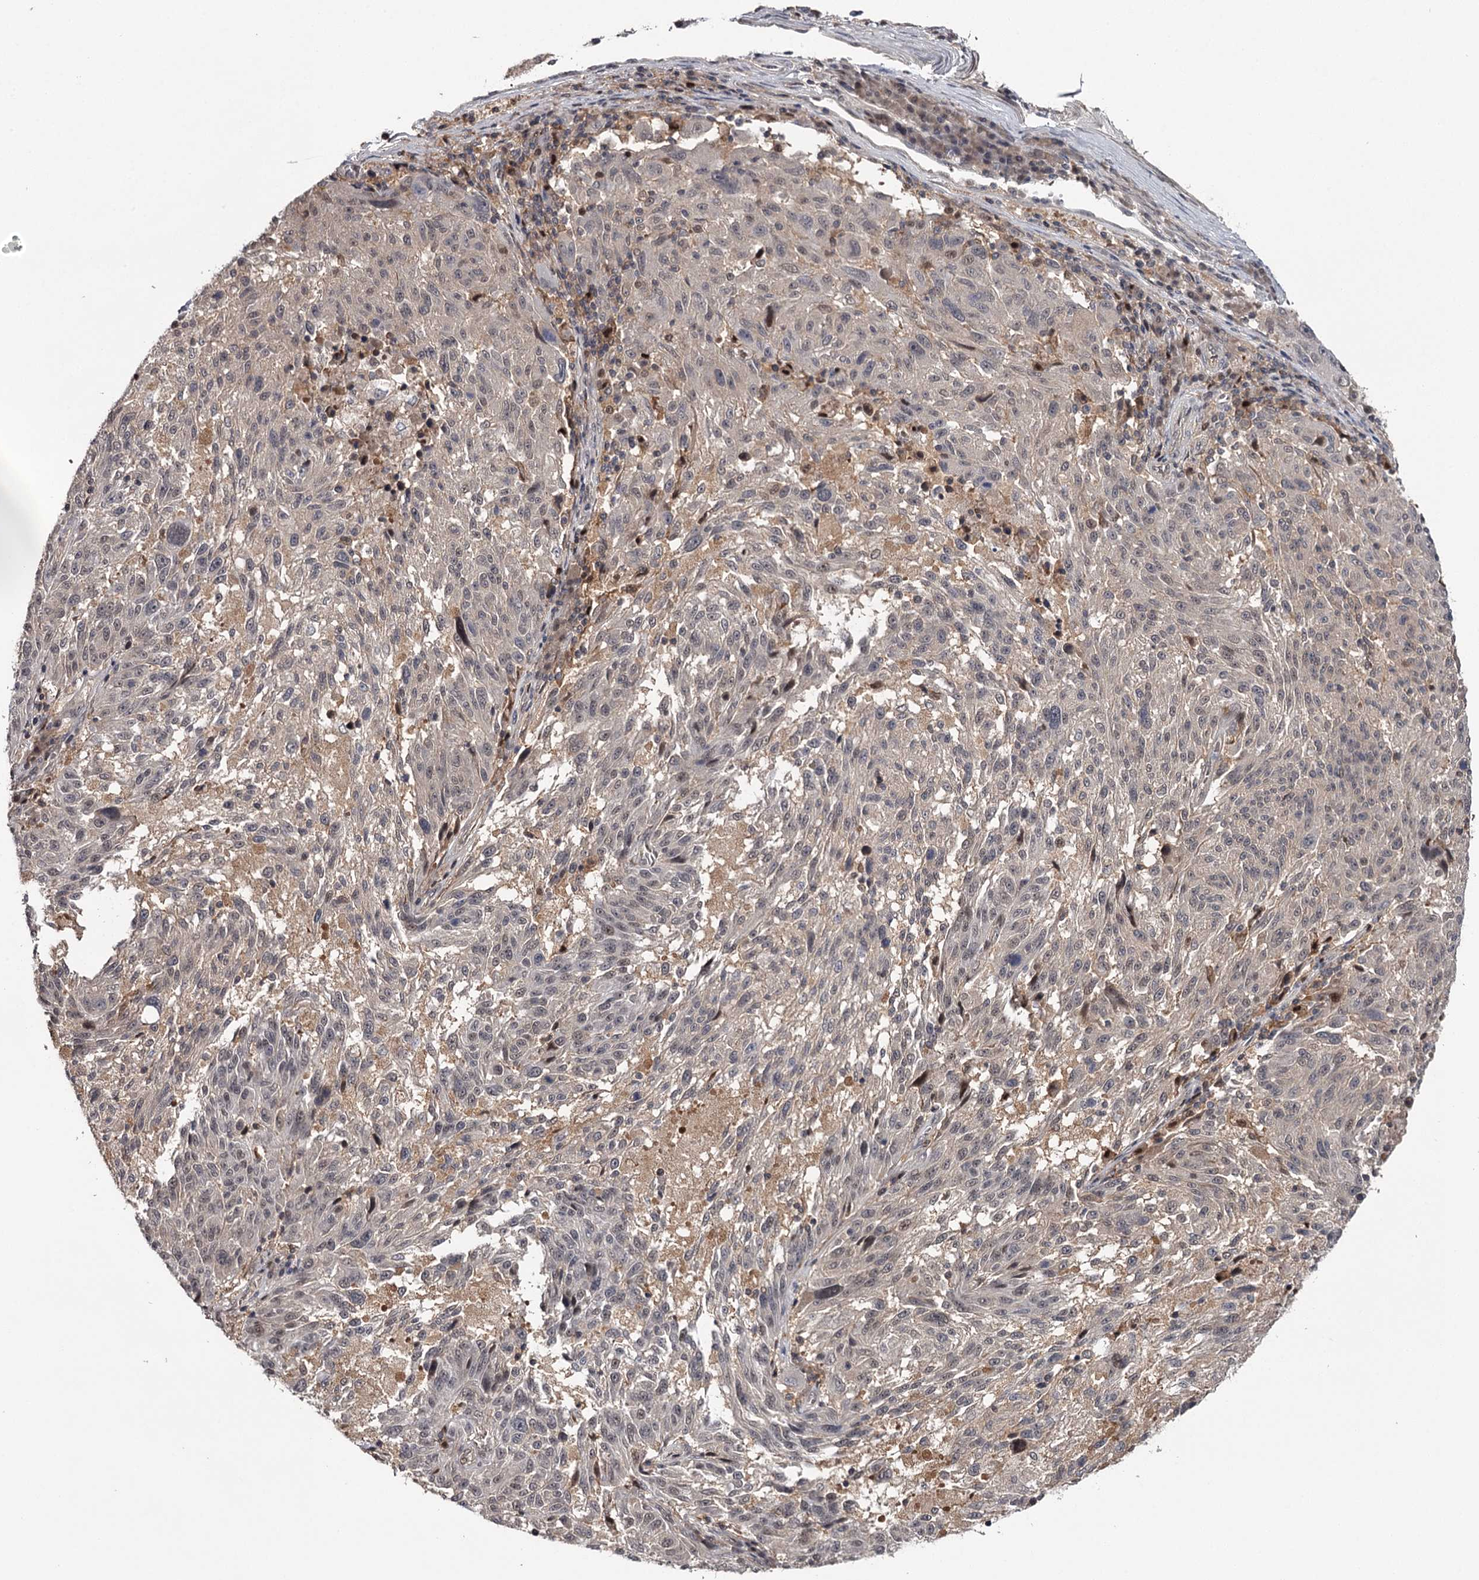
{"staining": {"intensity": "weak", "quantity": "25%-75%", "location": "nuclear"}, "tissue": "melanoma", "cell_type": "Tumor cells", "image_type": "cancer", "snomed": [{"axis": "morphology", "description": "Malignant melanoma, NOS"}, {"axis": "topography", "description": "Skin"}], "caption": "Melanoma tissue demonstrates weak nuclear staining in about 25%-75% of tumor cells The staining was performed using DAB (3,3'-diaminobenzidine), with brown indicating positive protein expression. Nuclei are stained blue with hematoxylin.", "gene": "GTSF1", "patient": {"sex": "male", "age": 53}}